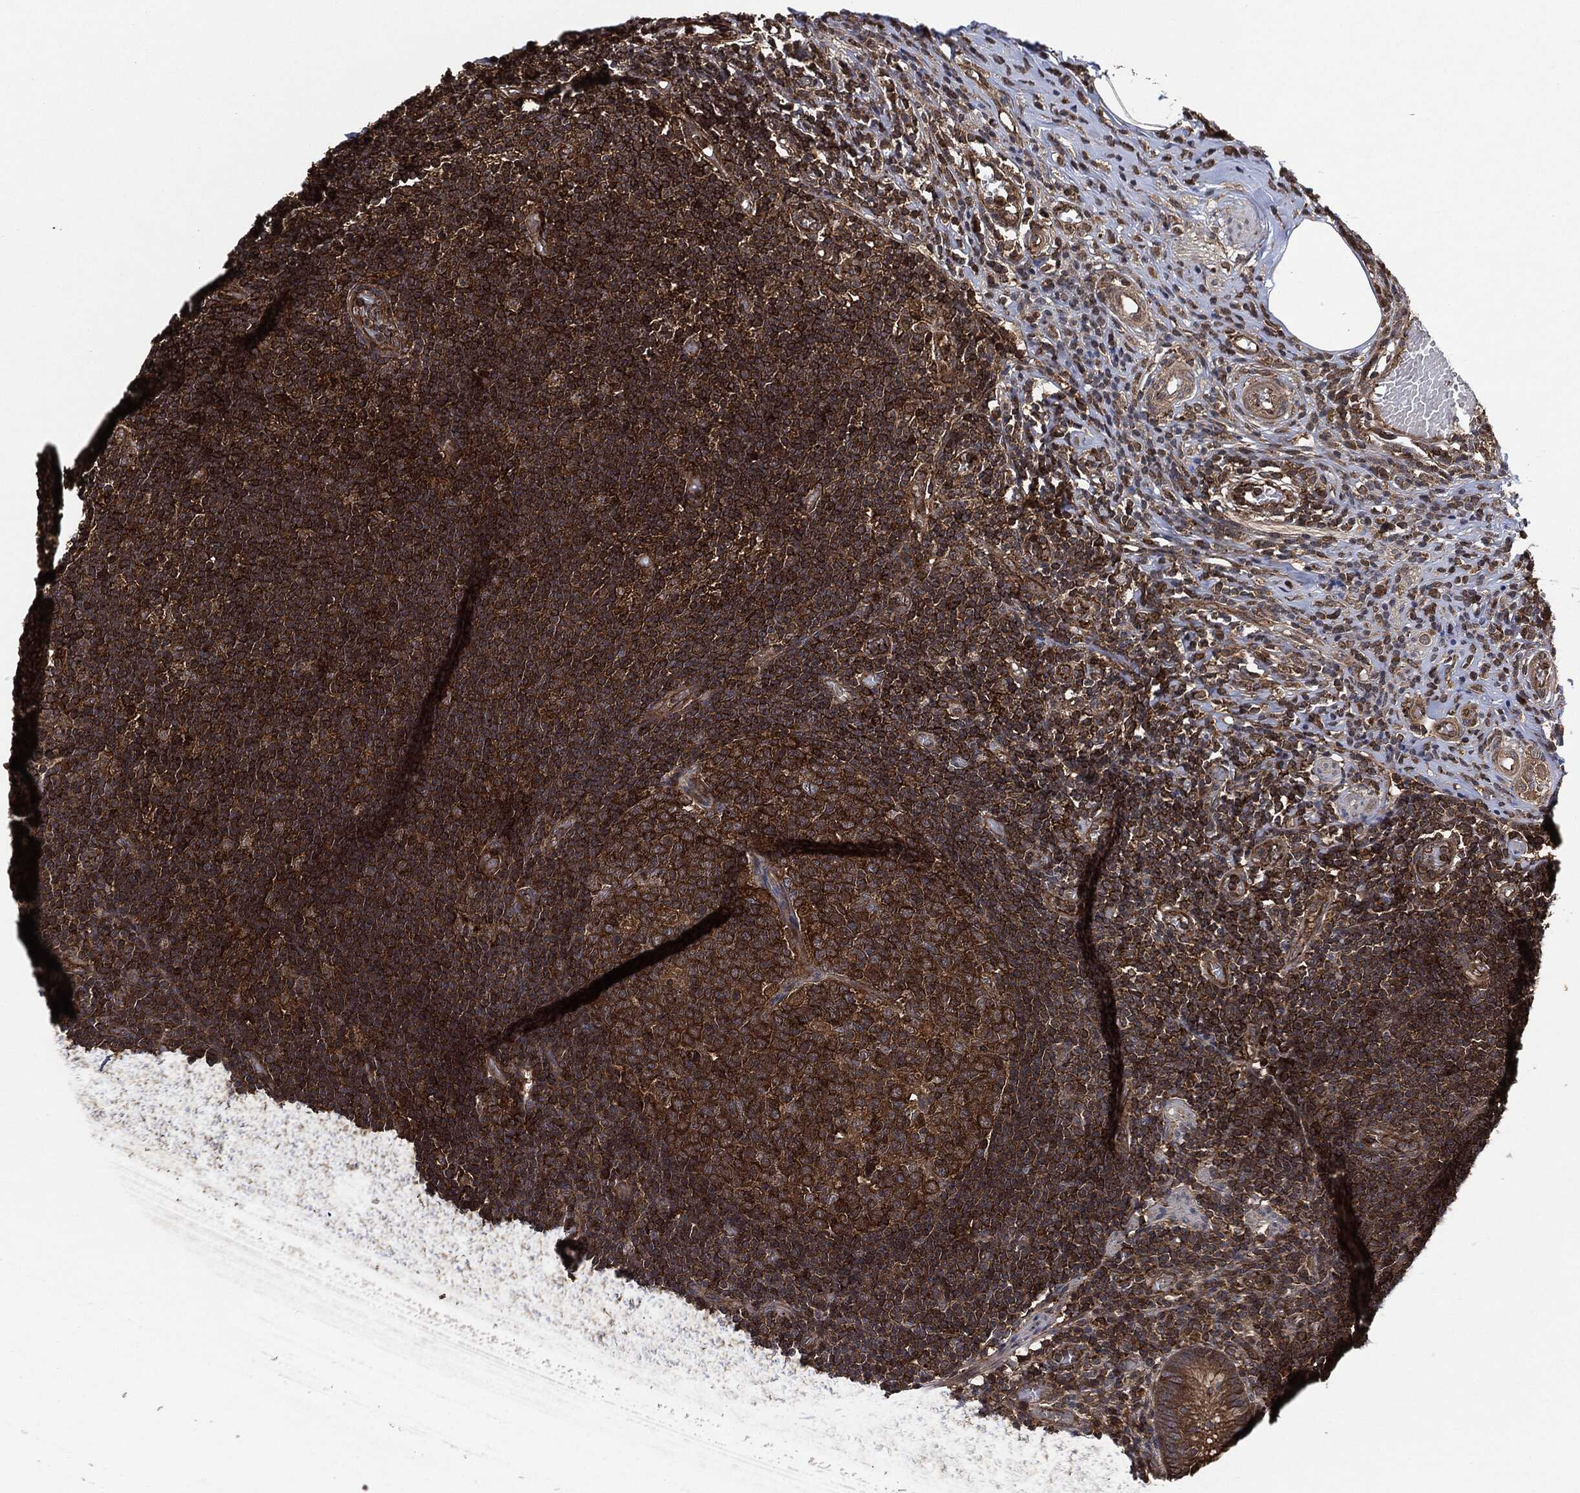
{"staining": {"intensity": "strong", "quantity": ">75%", "location": "cytoplasmic/membranous"}, "tissue": "appendix", "cell_type": "Glandular cells", "image_type": "normal", "snomed": [{"axis": "morphology", "description": "Normal tissue, NOS"}, {"axis": "topography", "description": "Appendix"}], "caption": "Glandular cells display strong cytoplasmic/membranous staining in about >75% of cells in benign appendix.", "gene": "TPT1", "patient": {"sex": "female", "age": 40}}